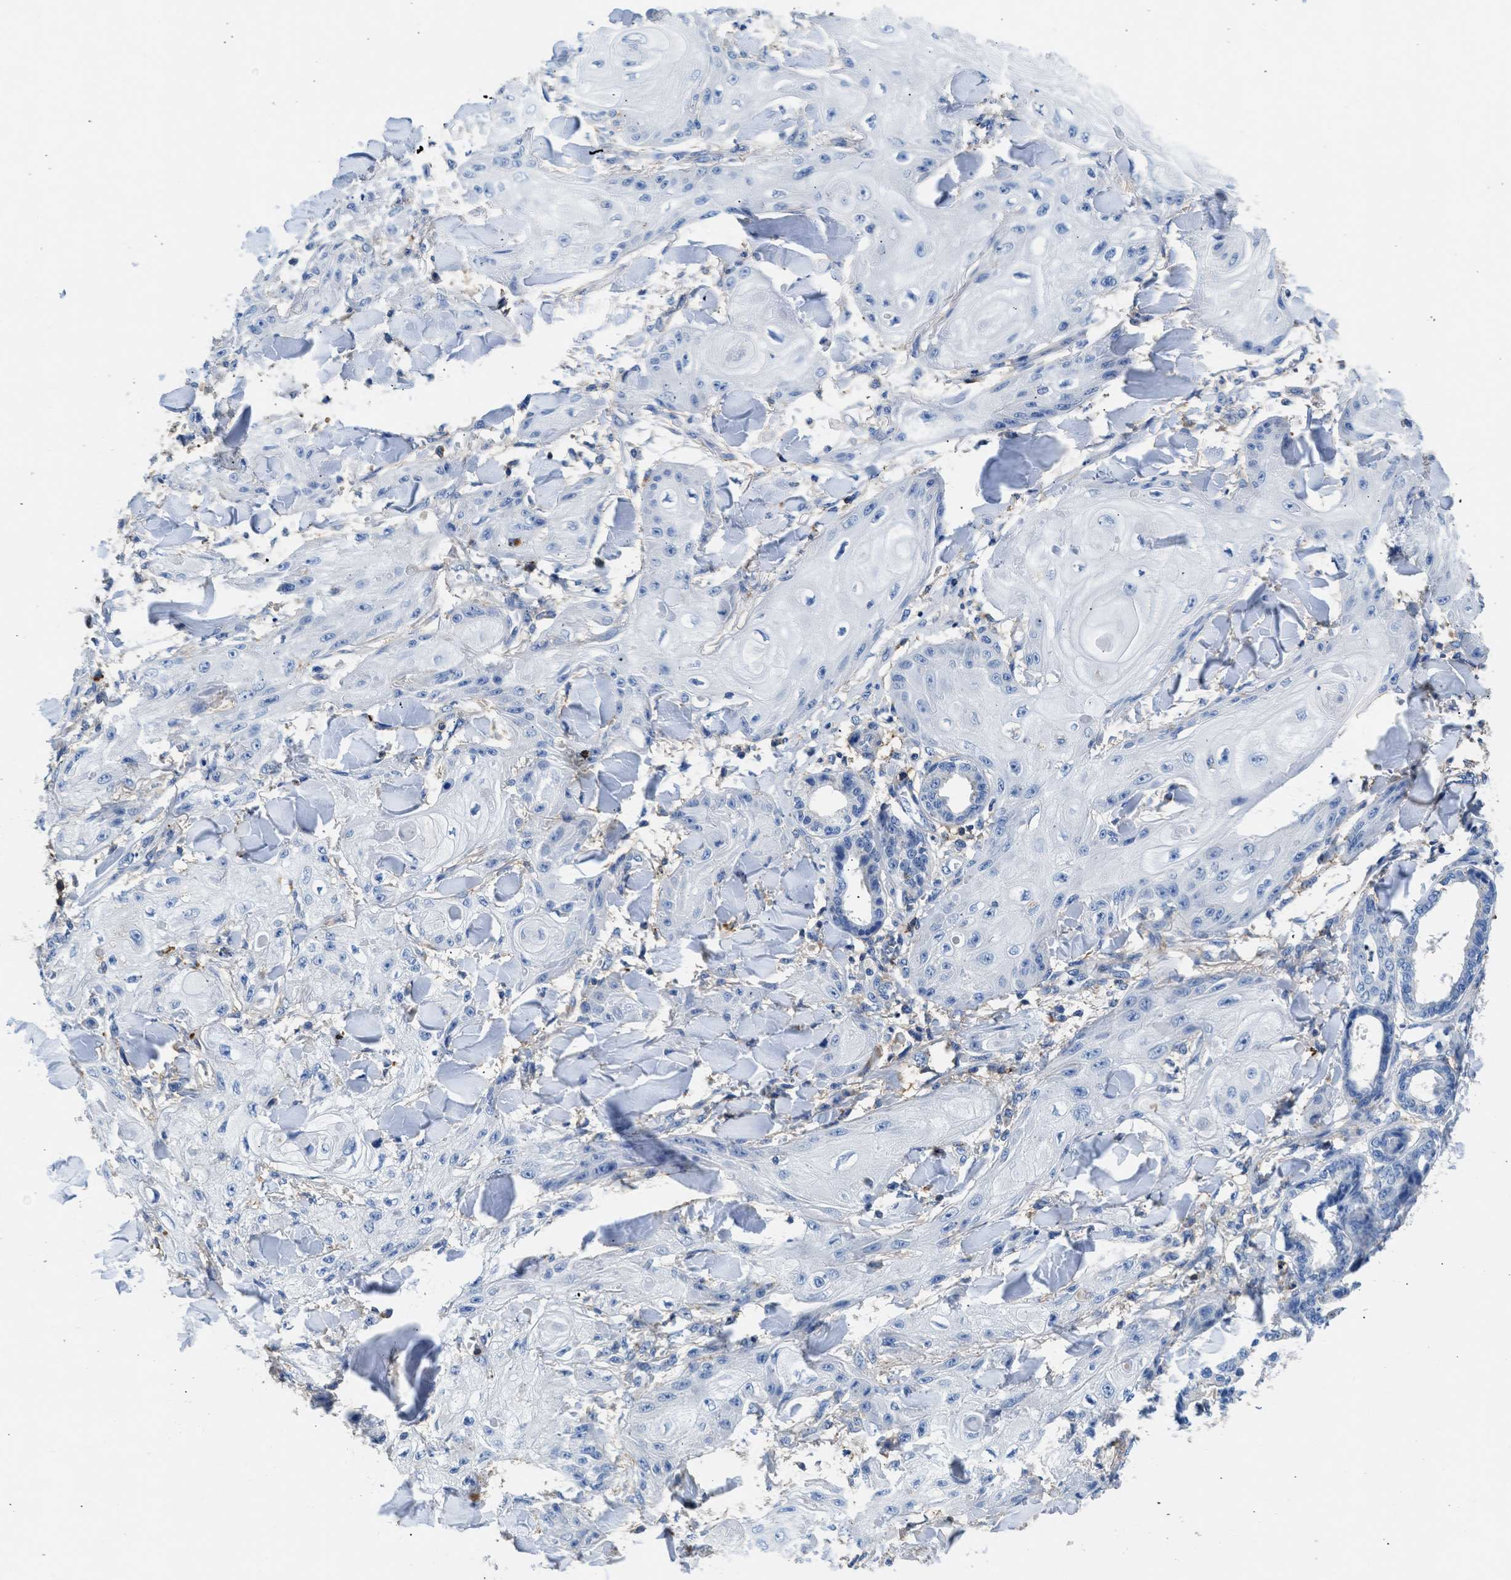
{"staining": {"intensity": "negative", "quantity": "none", "location": "none"}, "tissue": "skin cancer", "cell_type": "Tumor cells", "image_type": "cancer", "snomed": [{"axis": "morphology", "description": "Squamous cell carcinoma, NOS"}, {"axis": "topography", "description": "Skin"}], "caption": "An image of skin cancer (squamous cell carcinoma) stained for a protein demonstrates no brown staining in tumor cells.", "gene": "KCNQ4", "patient": {"sex": "male", "age": 74}}